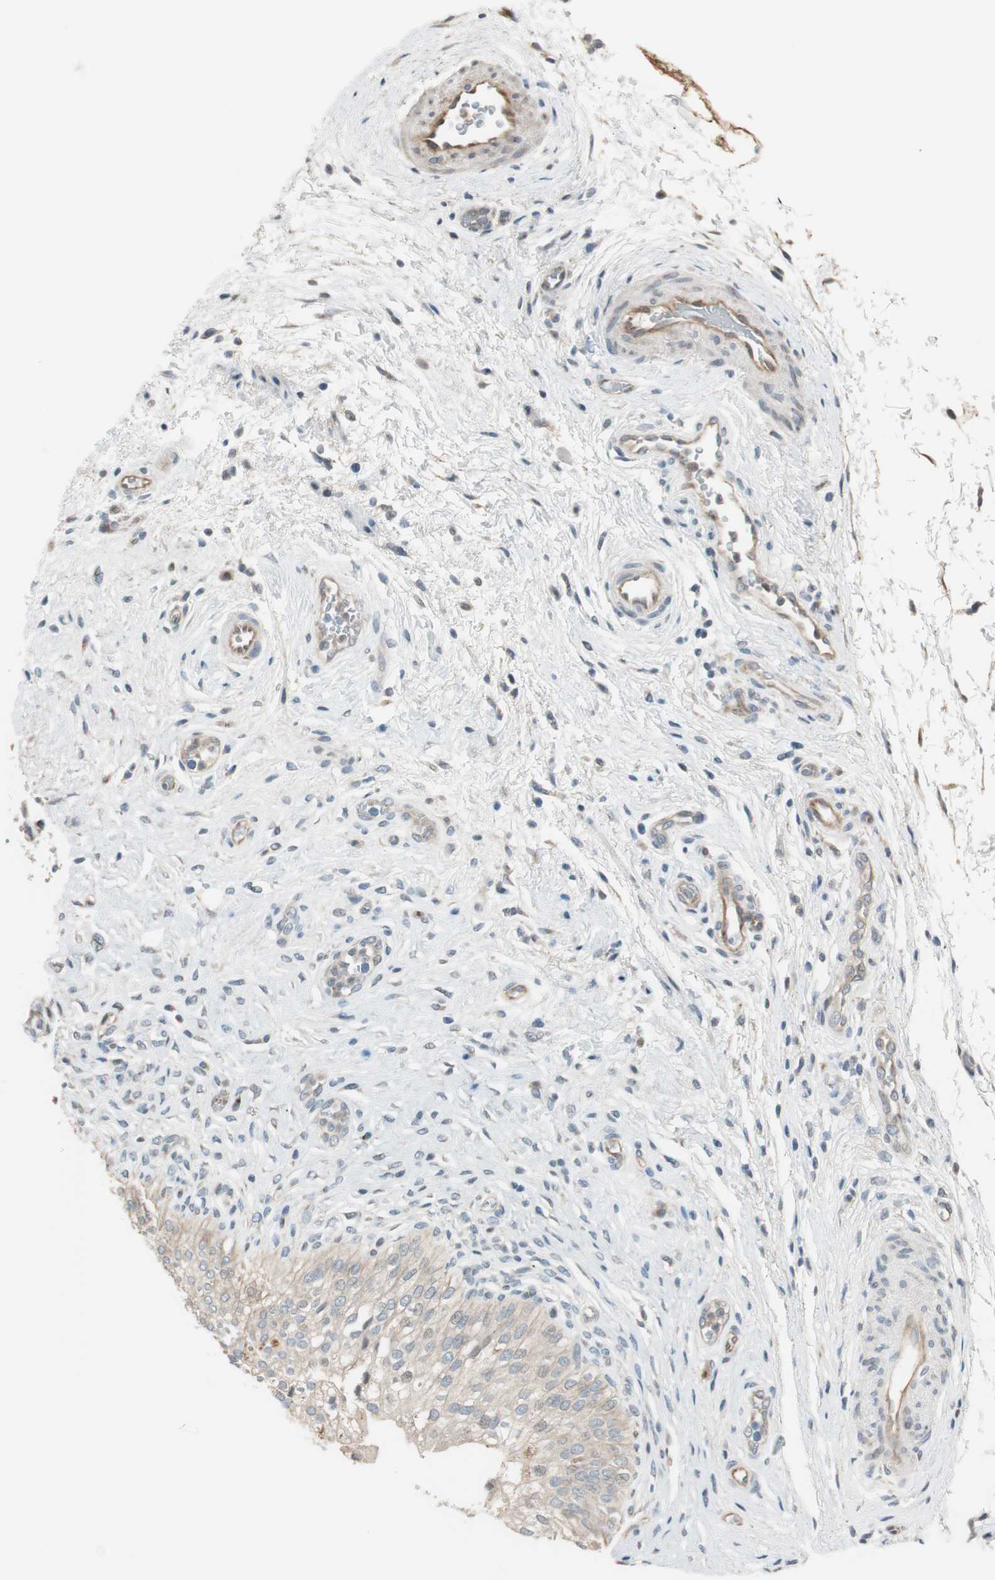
{"staining": {"intensity": "moderate", "quantity": ">75%", "location": "cytoplasmic/membranous"}, "tissue": "urinary bladder", "cell_type": "Urothelial cells", "image_type": "normal", "snomed": [{"axis": "morphology", "description": "Normal tissue, NOS"}, {"axis": "morphology", "description": "Urothelial carcinoma, High grade"}, {"axis": "topography", "description": "Urinary bladder"}], "caption": "Immunohistochemistry histopathology image of benign urinary bladder: human urinary bladder stained using IHC demonstrates medium levels of moderate protein expression localized specifically in the cytoplasmic/membranous of urothelial cells, appearing as a cytoplasmic/membranous brown color.", "gene": "CGRRF1", "patient": {"sex": "male", "age": 46}}